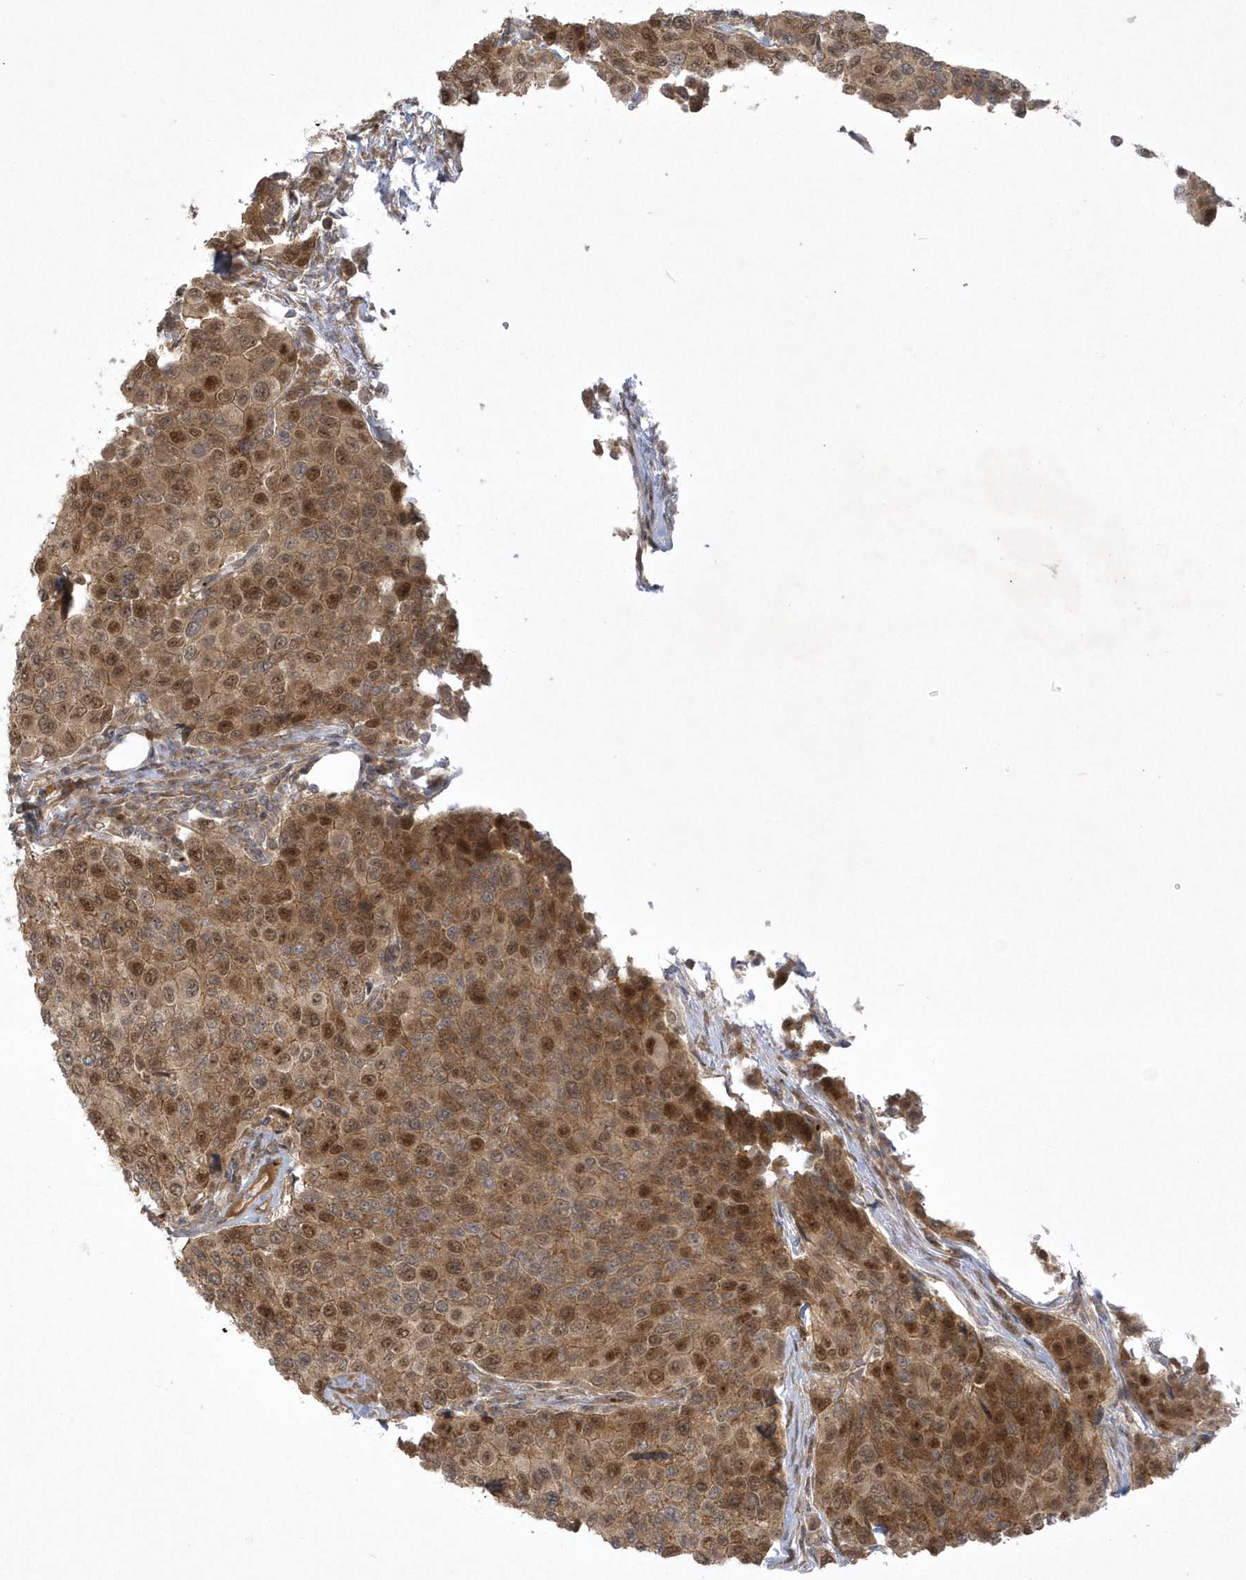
{"staining": {"intensity": "moderate", "quantity": ">75%", "location": "cytoplasmic/membranous,nuclear"}, "tissue": "breast cancer", "cell_type": "Tumor cells", "image_type": "cancer", "snomed": [{"axis": "morphology", "description": "Duct carcinoma"}, {"axis": "topography", "description": "Breast"}], "caption": "Moderate cytoplasmic/membranous and nuclear positivity is identified in approximately >75% of tumor cells in breast infiltrating ductal carcinoma.", "gene": "NAF1", "patient": {"sex": "female", "age": 55}}